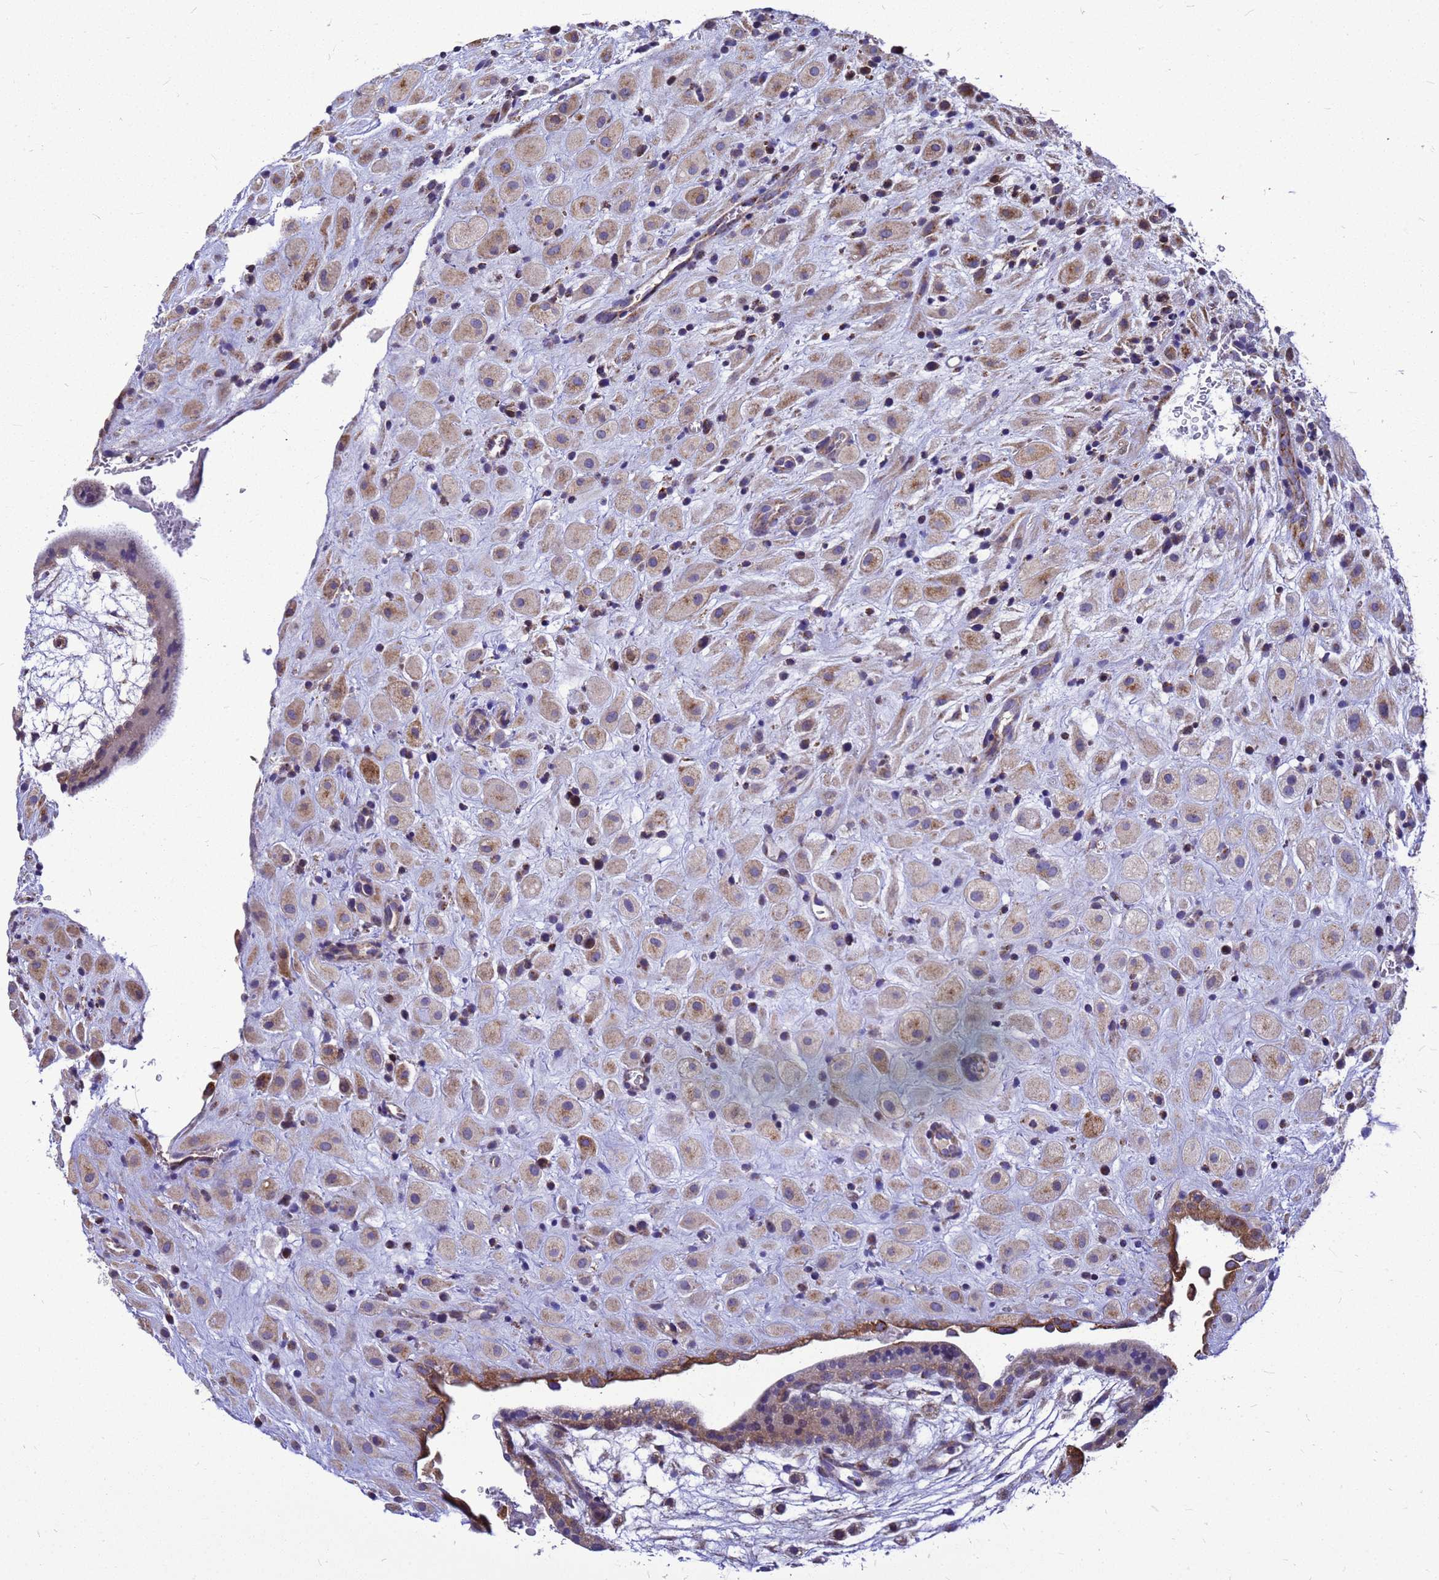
{"staining": {"intensity": "moderate", "quantity": ">75%", "location": "cytoplasmic/membranous"}, "tissue": "placenta", "cell_type": "Decidual cells", "image_type": "normal", "snomed": [{"axis": "morphology", "description": "Normal tissue, NOS"}, {"axis": "topography", "description": "Placenta"}], "caption": "An immunohistochemistry (IHC) micrograph of unremarkable tissue is shown. Protein staining in brown shows moderate cytoplasmic/membranous positivity in placenta within decidual cells.", "gene": "CMC4", "patient": {"sex": "female", "age": 35}}